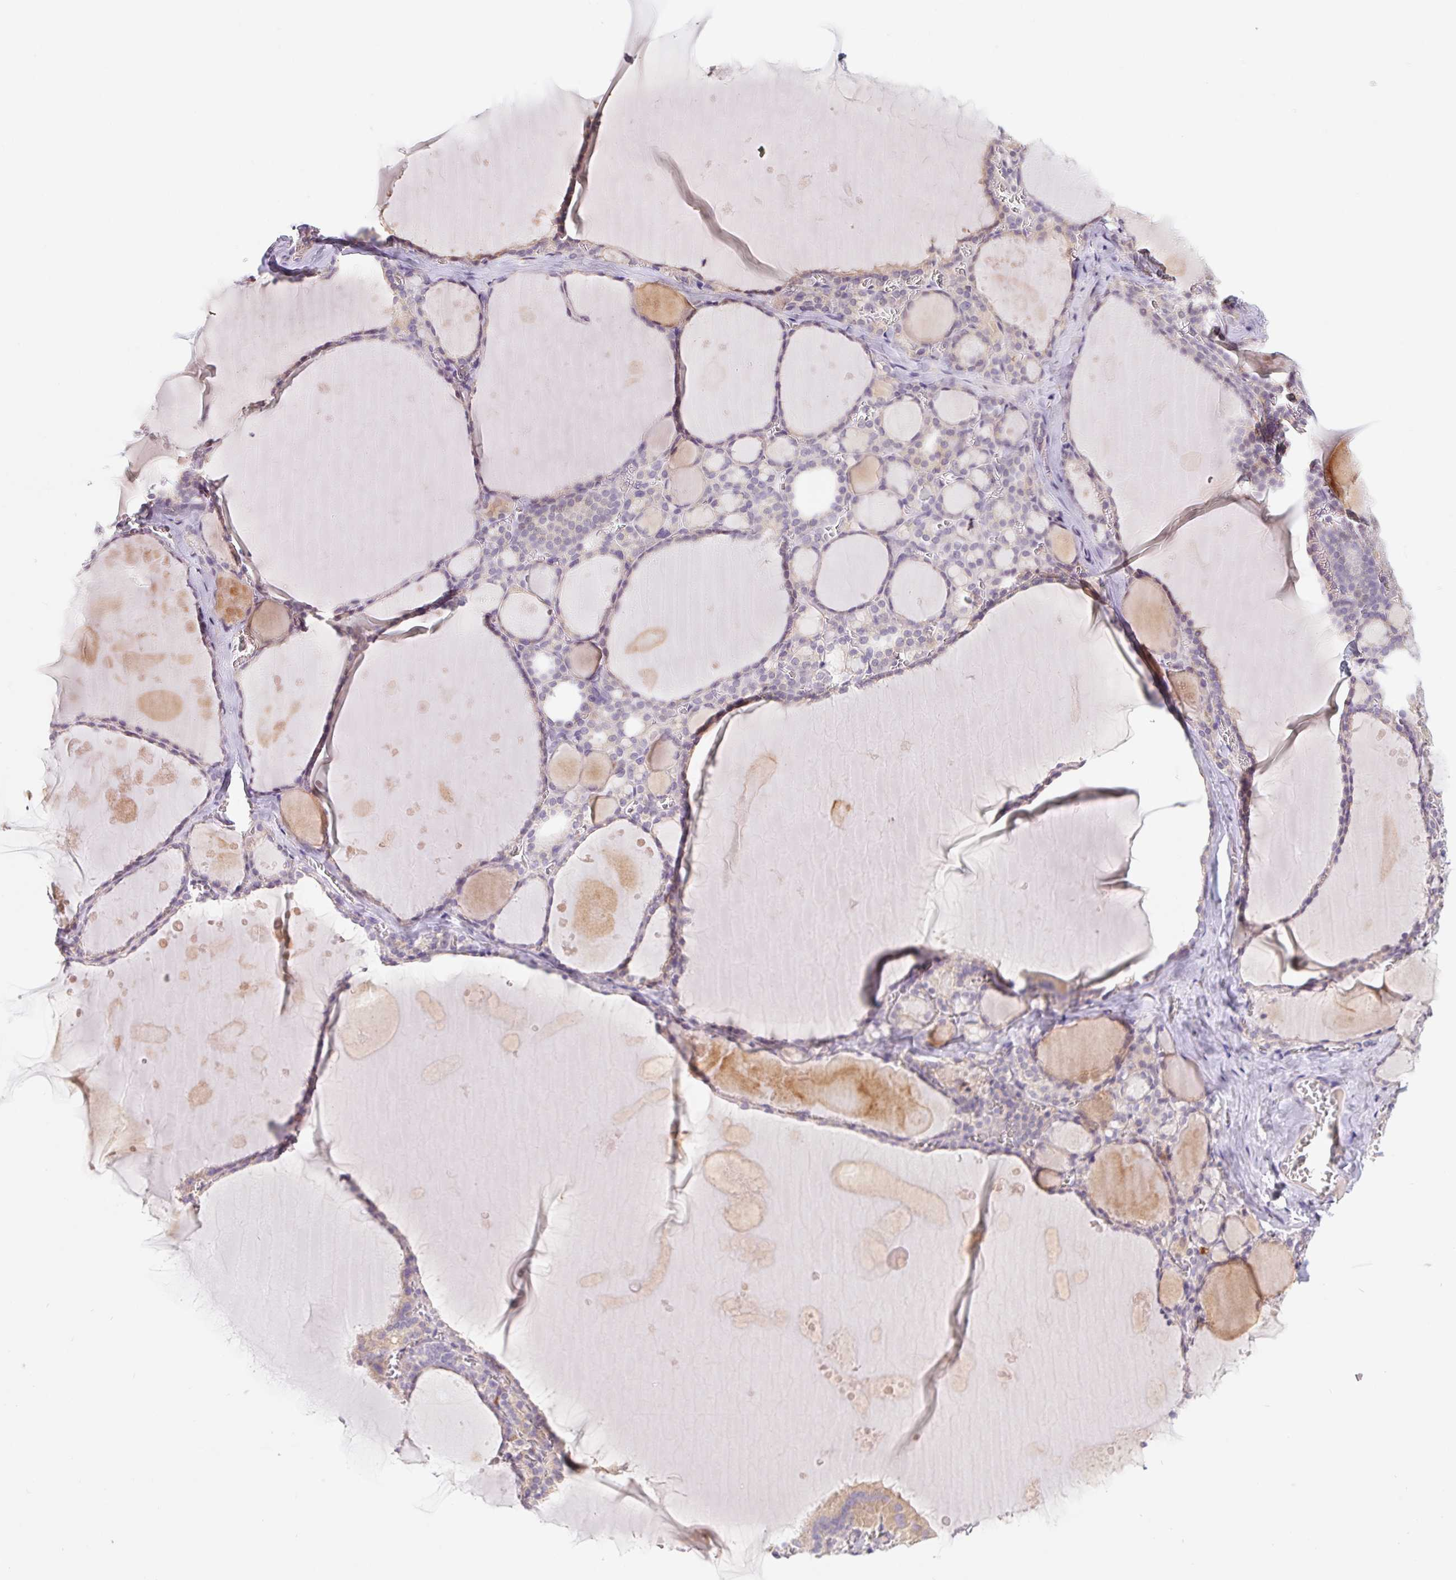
{"staining": {"intensity": "weak", "quantity": "<25%", "location": "cytoplasmic/membranous"}, "tissue": "thyroid gland", "cell_type": "Glandular cells", "image_type": "normal", "snomed": [{"axis": "morphology", "description": "Normal tissue, NOS"}, {"axis": "topography", "description": "Thyroid gland"}], "caption": "Glandular cells are negative for protein expression in unremarkable human thyroid gland. (DAB immunohistochemistry (IHC) with hematoxylin counter stain).", "gene": "EMC6", "patient": {"sex": "male", "age": 56}}